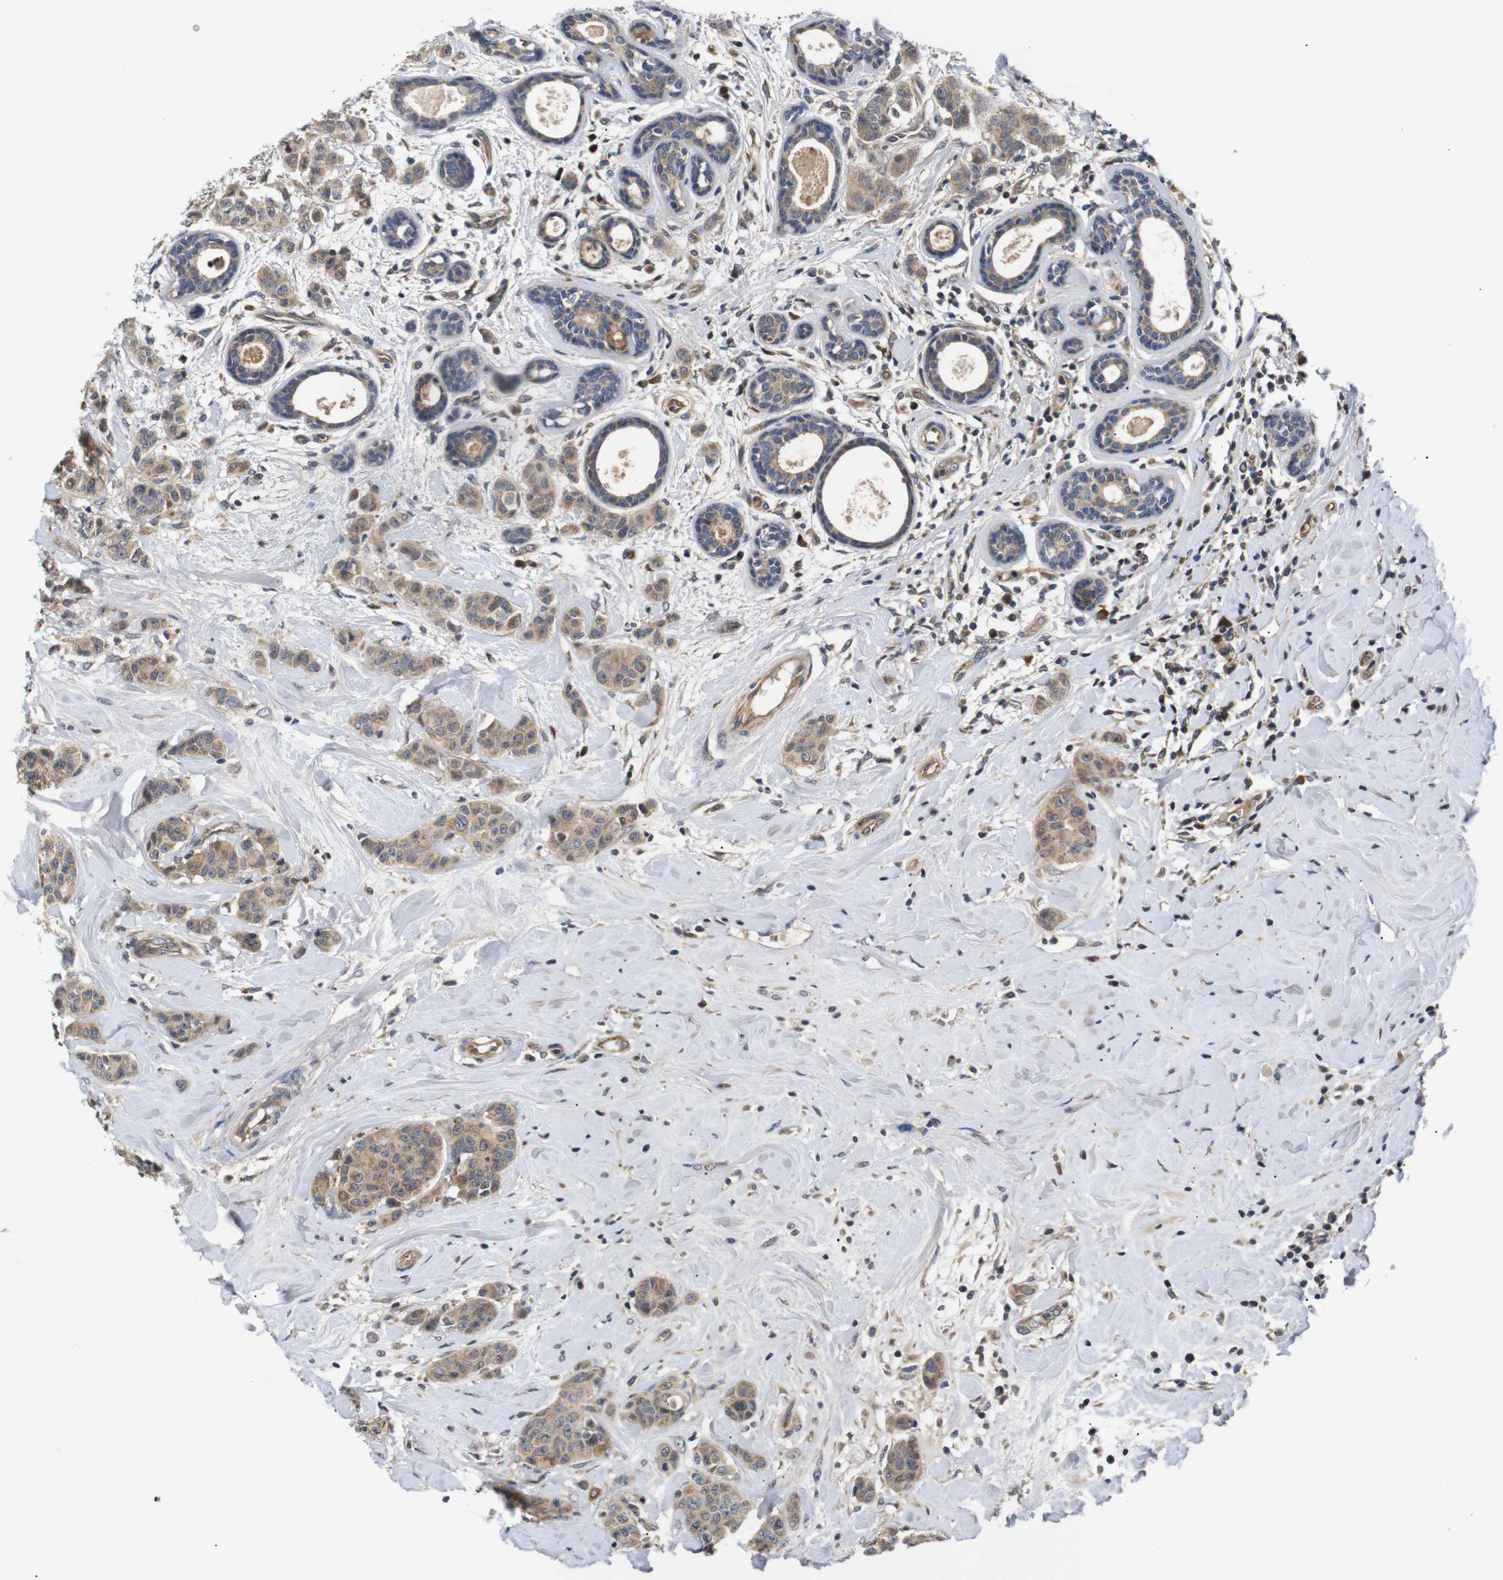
{"staining": {"intensity": "moderate", "quantity": ">75%", "location": "cytoplasmic/membranous"}, "tissue": "breast cancer", "cell_type": "Tumor cells", "image_type": "cancer", "snomed": [{"axis": "morphology", "description": "Normal tissue, NOS"}, {"axis": "morphology", "description": "Duct carcinoma"}, {"axis": "topography", "description": "Breast"}], "caption": "This micrograph exhibits immunohistochemistry staining of human breast cancer (invasive ductal carcinoma), with medium moderate cytoplasmic/membranous staining in about >75% of tumor cells.", "gene": "RIPK1", "patient": {"sex": "female", "age": 40}}